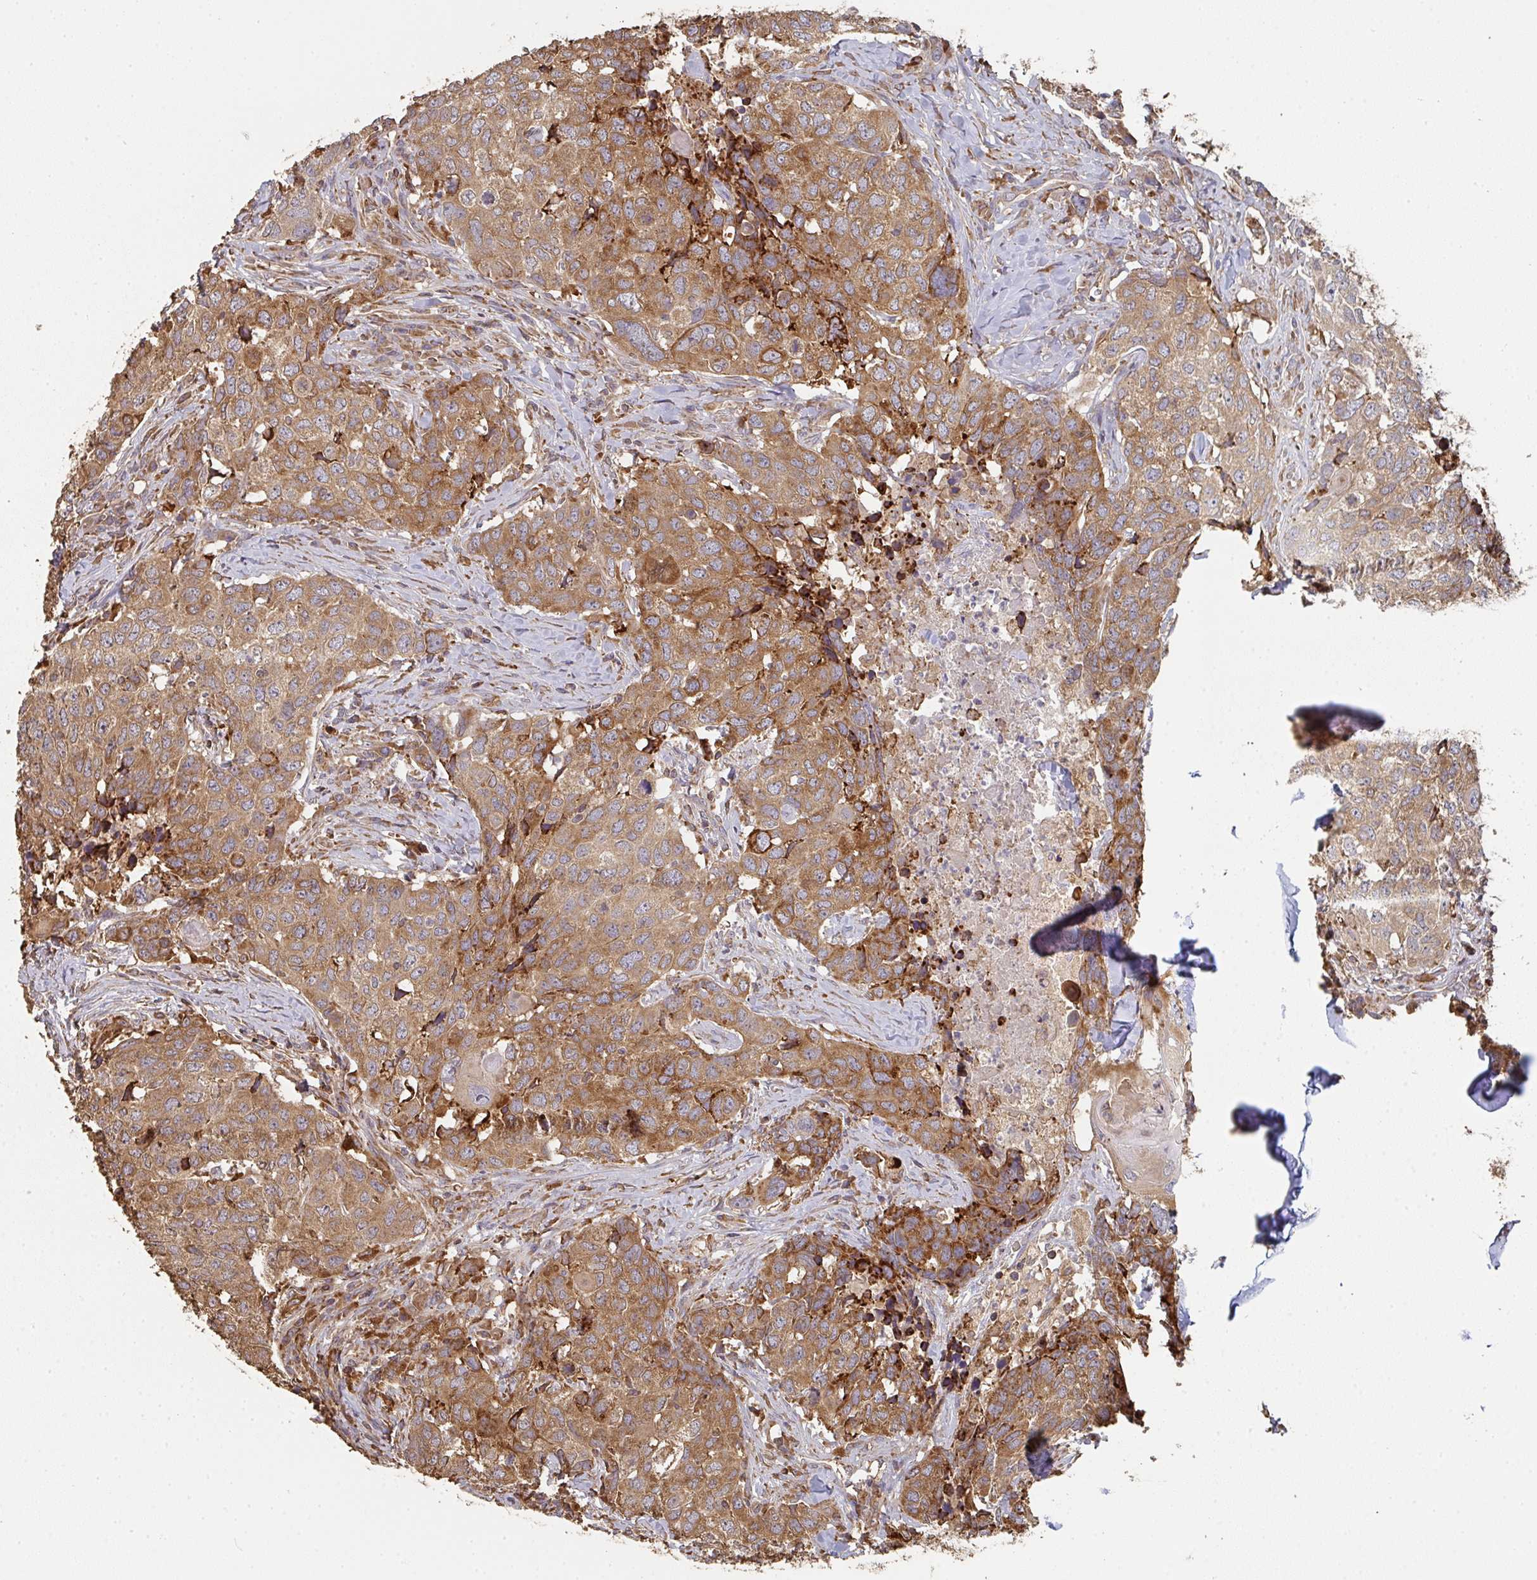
{"staining": {"intensity": "moderate", "quantity": ">75%", "location": "cytoplasmic/membranous"}, "tissue": "head and neck cancer", "cell_type": "Tumor cells", "image_type": "cancer", "snomed": [{"axis": "morphology", "description": "Normal tissue, NOS"}, {"axis": "morphology", "description": "Squamous cell carcinoma, NOS"}, {"axis": "topography", "description": "Skeletal muscle"}, {"axis": "topography", "description": "Vascular tissue"}, {"axis": "topography", "description": "Peripheral nerve tissue"}, {"axis": "topography", "description": "Head-Neck"}], "caption": "Immunohistochemical staining of squamous cell carcinoma (head and neck) shows medium levels of moderate cytoplasmic/membranous expression in approximately >75% of tumor cells. (DAB (3,3'-diaminobenzidine) IHC, brown staining for protein, blue staining for nuclei).", "gene": "POLG", "patient": {"sex": "male", "age": 66}}